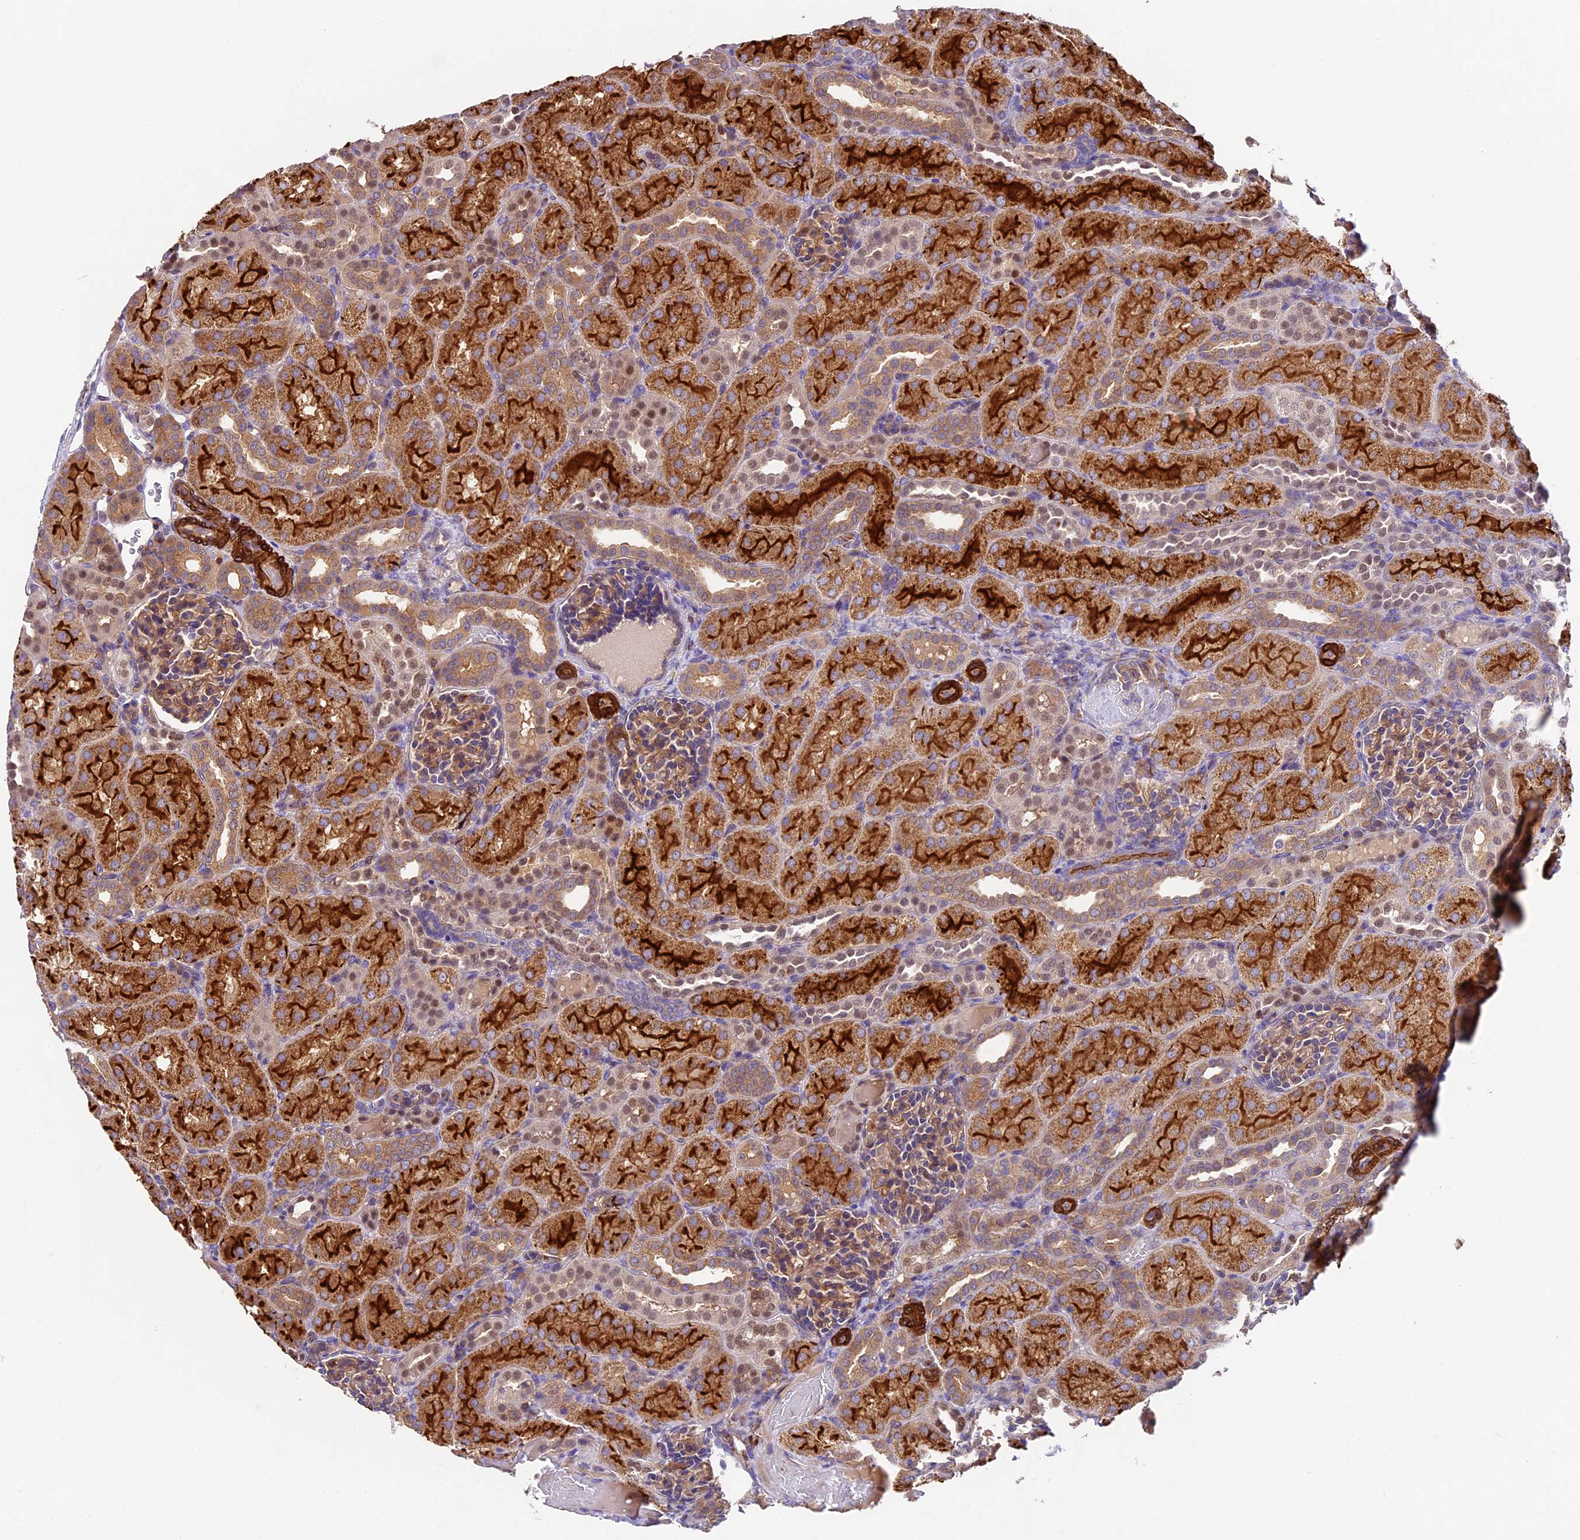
{"staining": {"intensity": "moderate", "quantity": ">75%", "location": "cytoplasmic/membranous"}, "tissue": "kidney", "cell_type": "Cells in glomeruli", "image_type": "normal", "snomed": [{"axis": "morphology", "description": "Normal tissue, NOS"}, {"axis": "topography", "description": "Kidney"}], "caption": "Kidney was stained to show a protein in brown. There is medium levels of moderate cytoplasmic/membranous positivity in about >75% of cells in glomeruli. Using DAB (brown) and hematoxylin (blue) stains, captured at high magnification using brightfield microscopy.", "gene": "TBC1D1", "patient": {"sex": "male", "age": 1}}